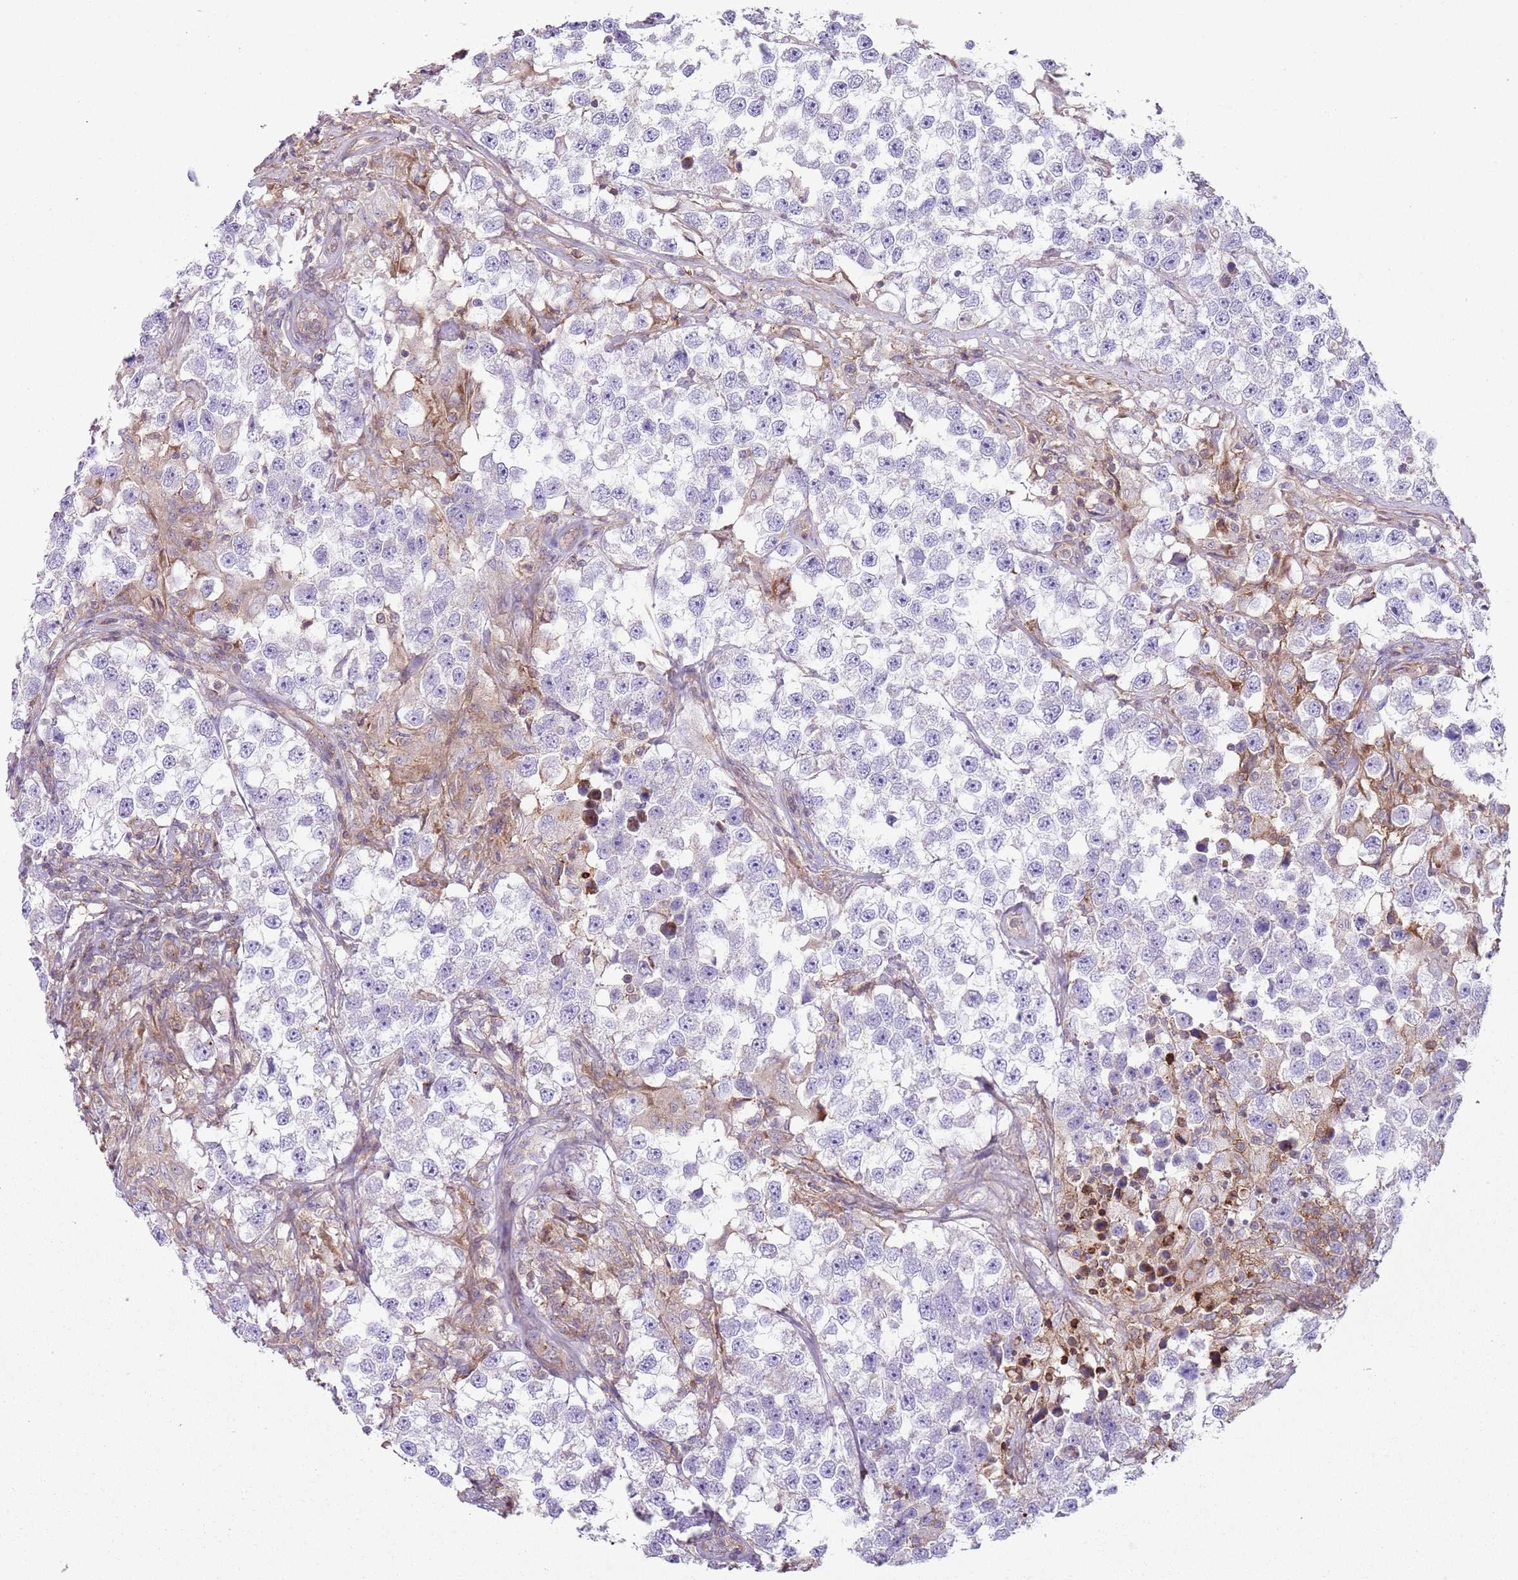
{"staining": {"intensity": "negative", "quantity": "none", "location": "none"}, "tissue": "testis cancer", "cell_type": "Tumor cells", "image_type": "cancer", "snomed": [{"axis": "morphology", "description": "Seminoma, NOS"}, {"axis": "topography", "description": "Testis"}], "caption": "Immunohistochemistry (IHC) histopathology image of seminoma (testis) stained for a protein (brown), which exhibits no staining in tumor cells.", "gene": "GNAI3", "patient": {"sex": "male", "age": 46}}